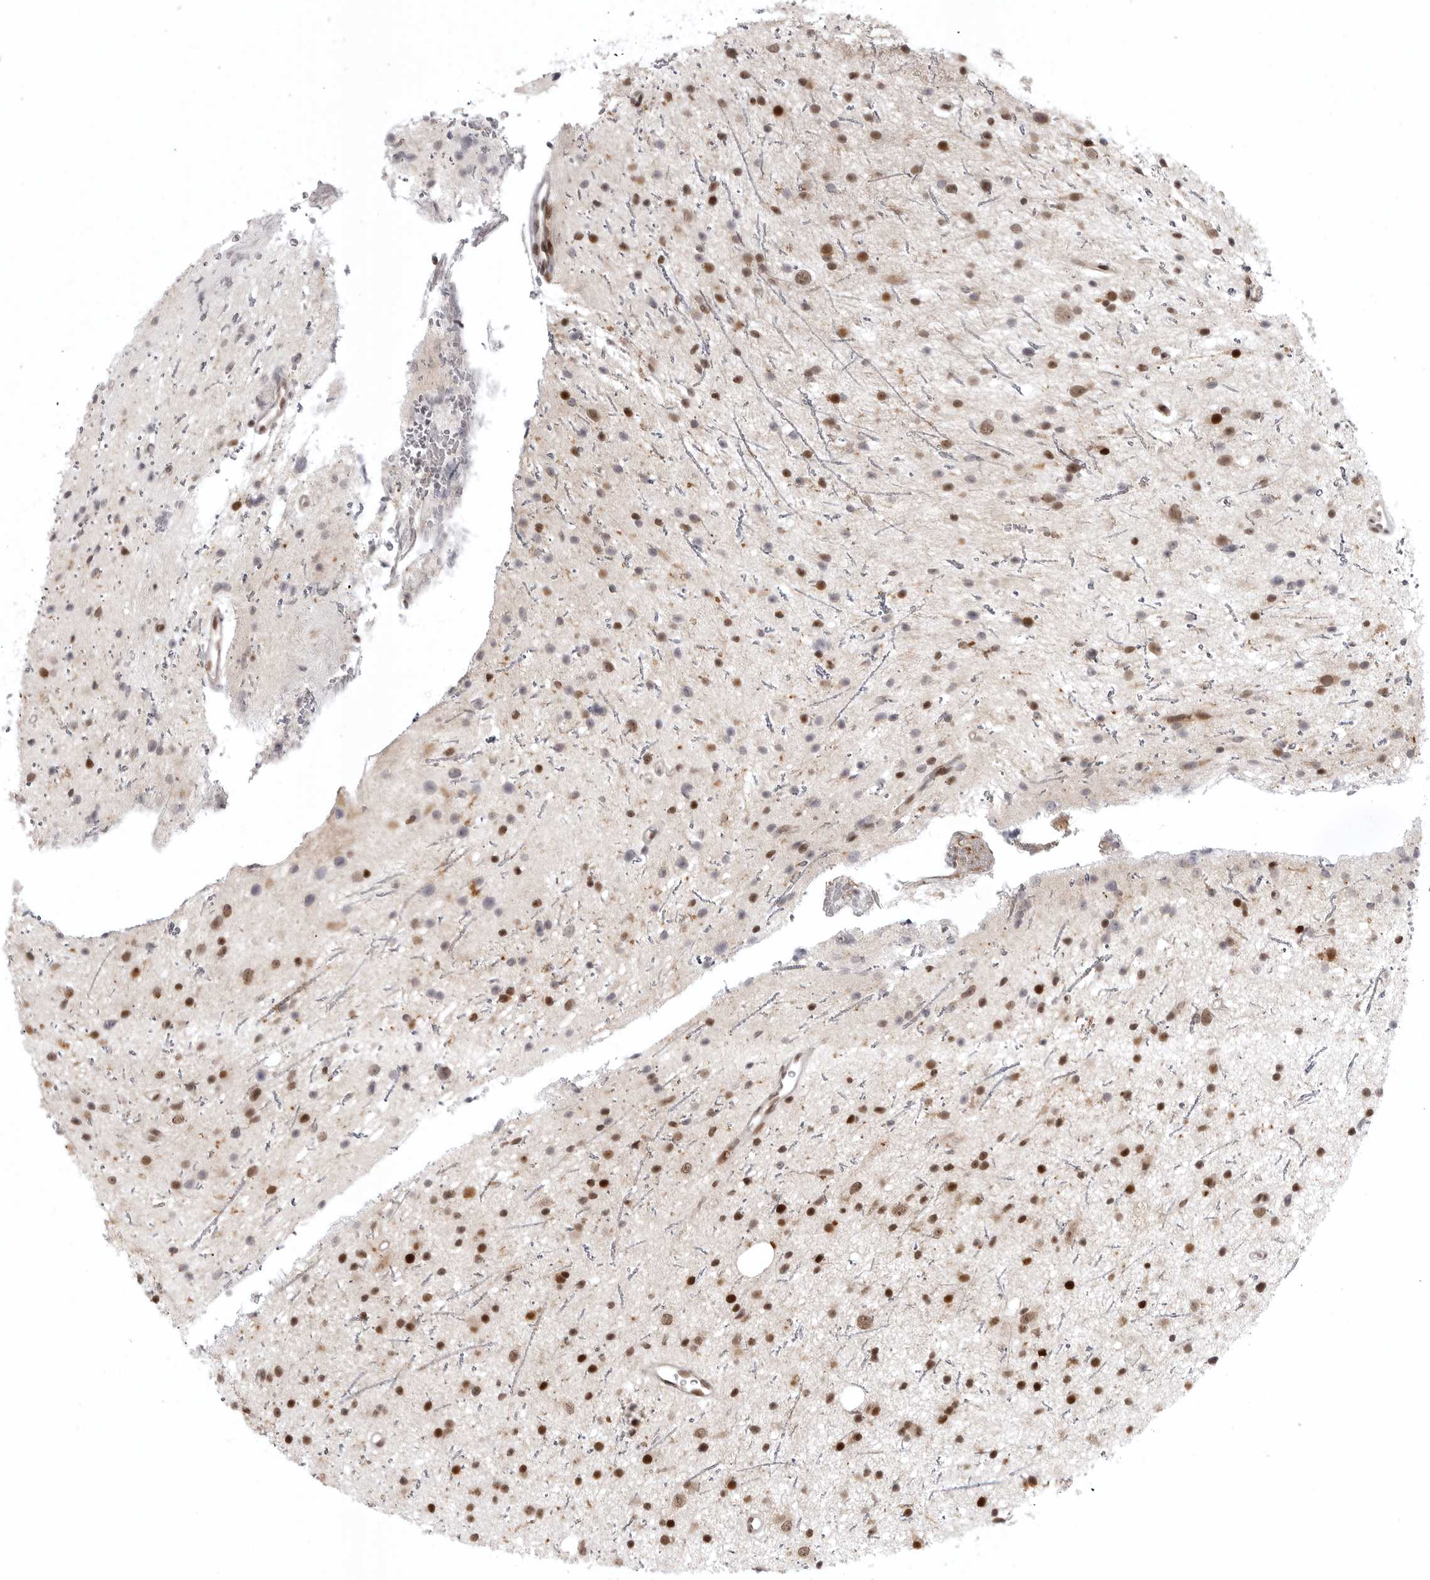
{"staining": {"intensity": "moderate", "quantity": ">75%", "location": "nuclear"}, "tissue": "glioma", "cell_type": "Tumor cells", "image_type": "cancer", "snomed": [{"axis": "morphology", "description": "Glioma, malignant, Low grade"}, {"axis": "topography", "description": "Cerebral cortex"}], "caption": "This micrograph shows low-grade glioma (malignant) stained with IHC to label a protein in brown. The nuclear of tumor cells show moderate positivity for the protein. Nuclei are counter-stained blue.", "gene": "PRDM10", "patient": {"sex": "female", "age": 39}}